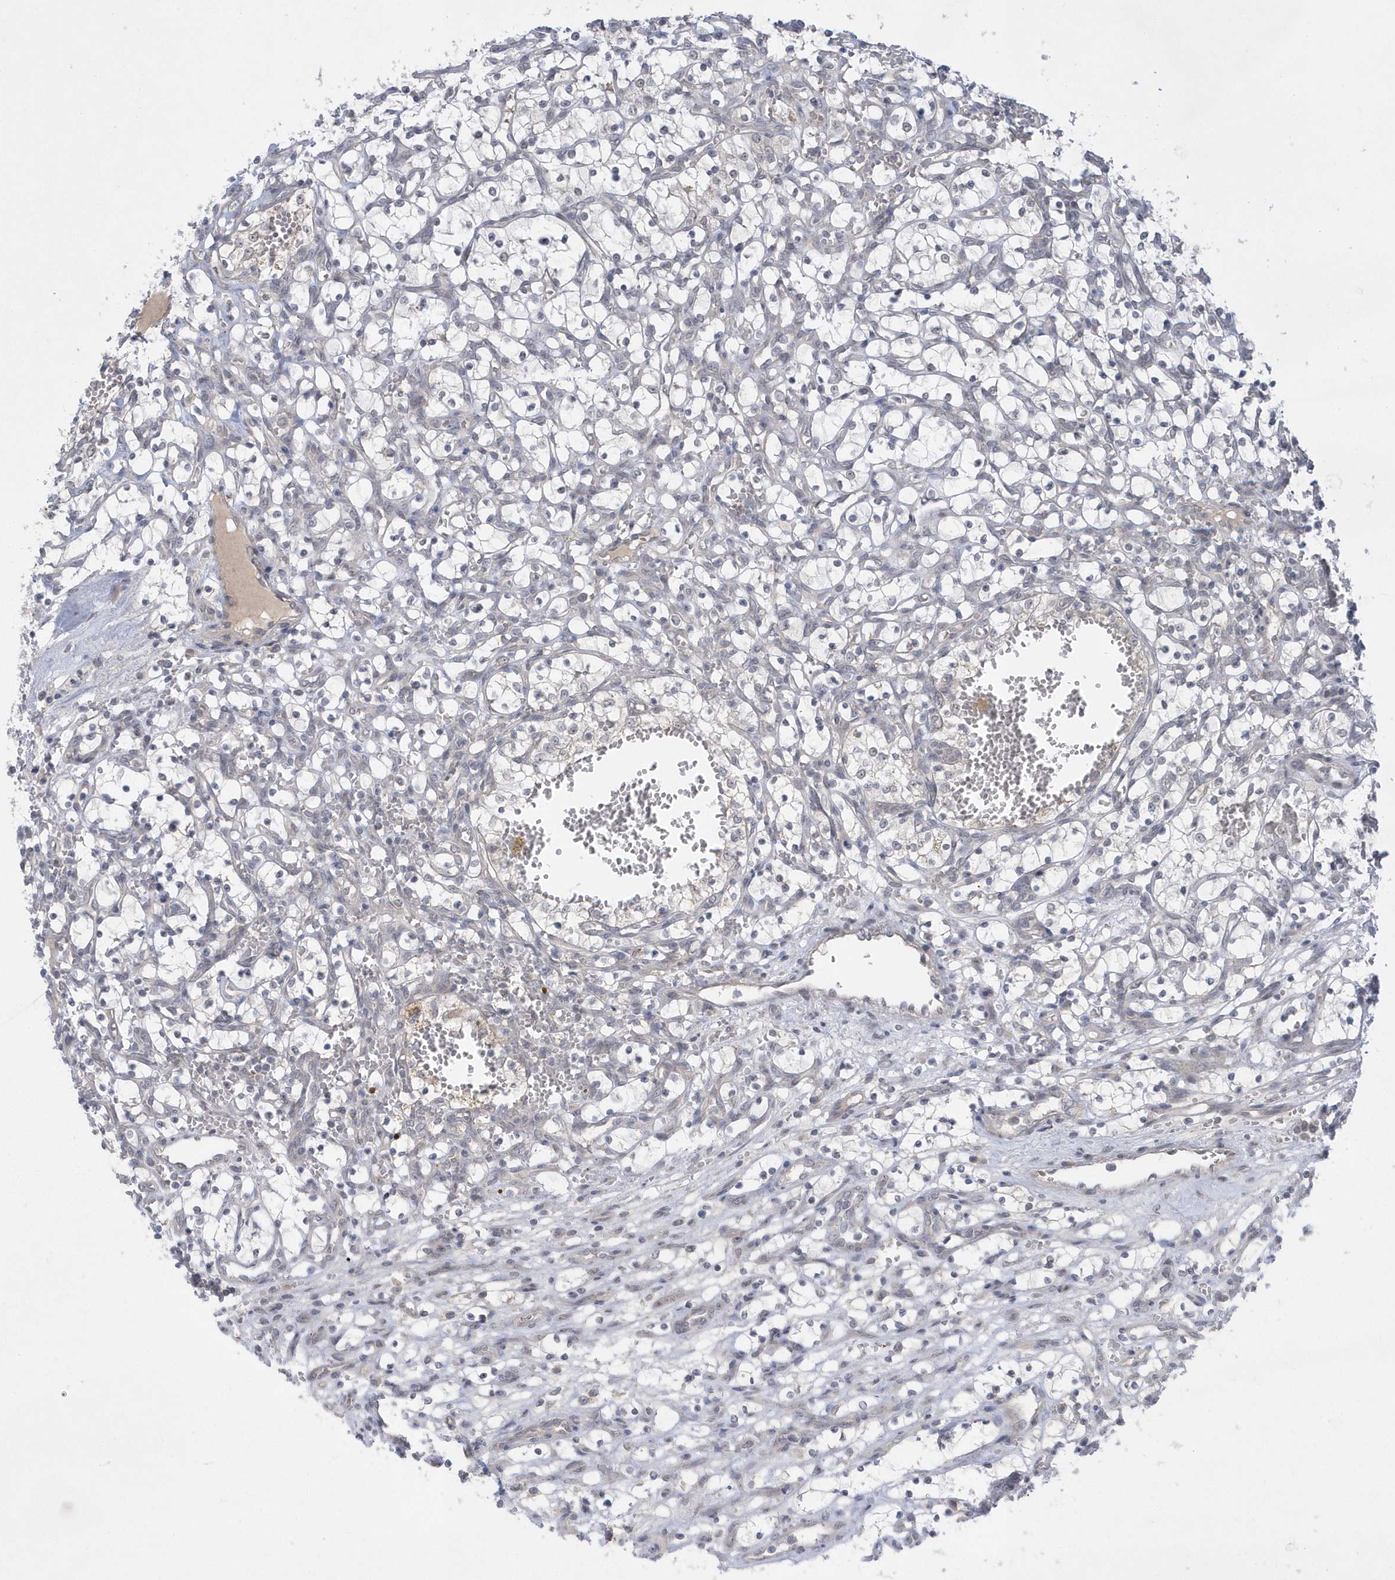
{"staining": {"intensity": "negative", "quantity": "none", "location": "none"}, "tissue": "renal cancer", "cell_type": "Tumor cells", "image_type": "cancer", "snomed": [{"axis": "morphology", "description": "Adenocarcinoma, NOS"}, {"axis": "topography", "description": "Kidney"}], "caption": "There is no significant staining in tumor cells of renal adenocarcinoma. (Immunohistochemistry (ihc), brightfield microscopy, high magnification).", "gene": "ZC3H12D", "patient": {"sex": "female", "age": 69}}